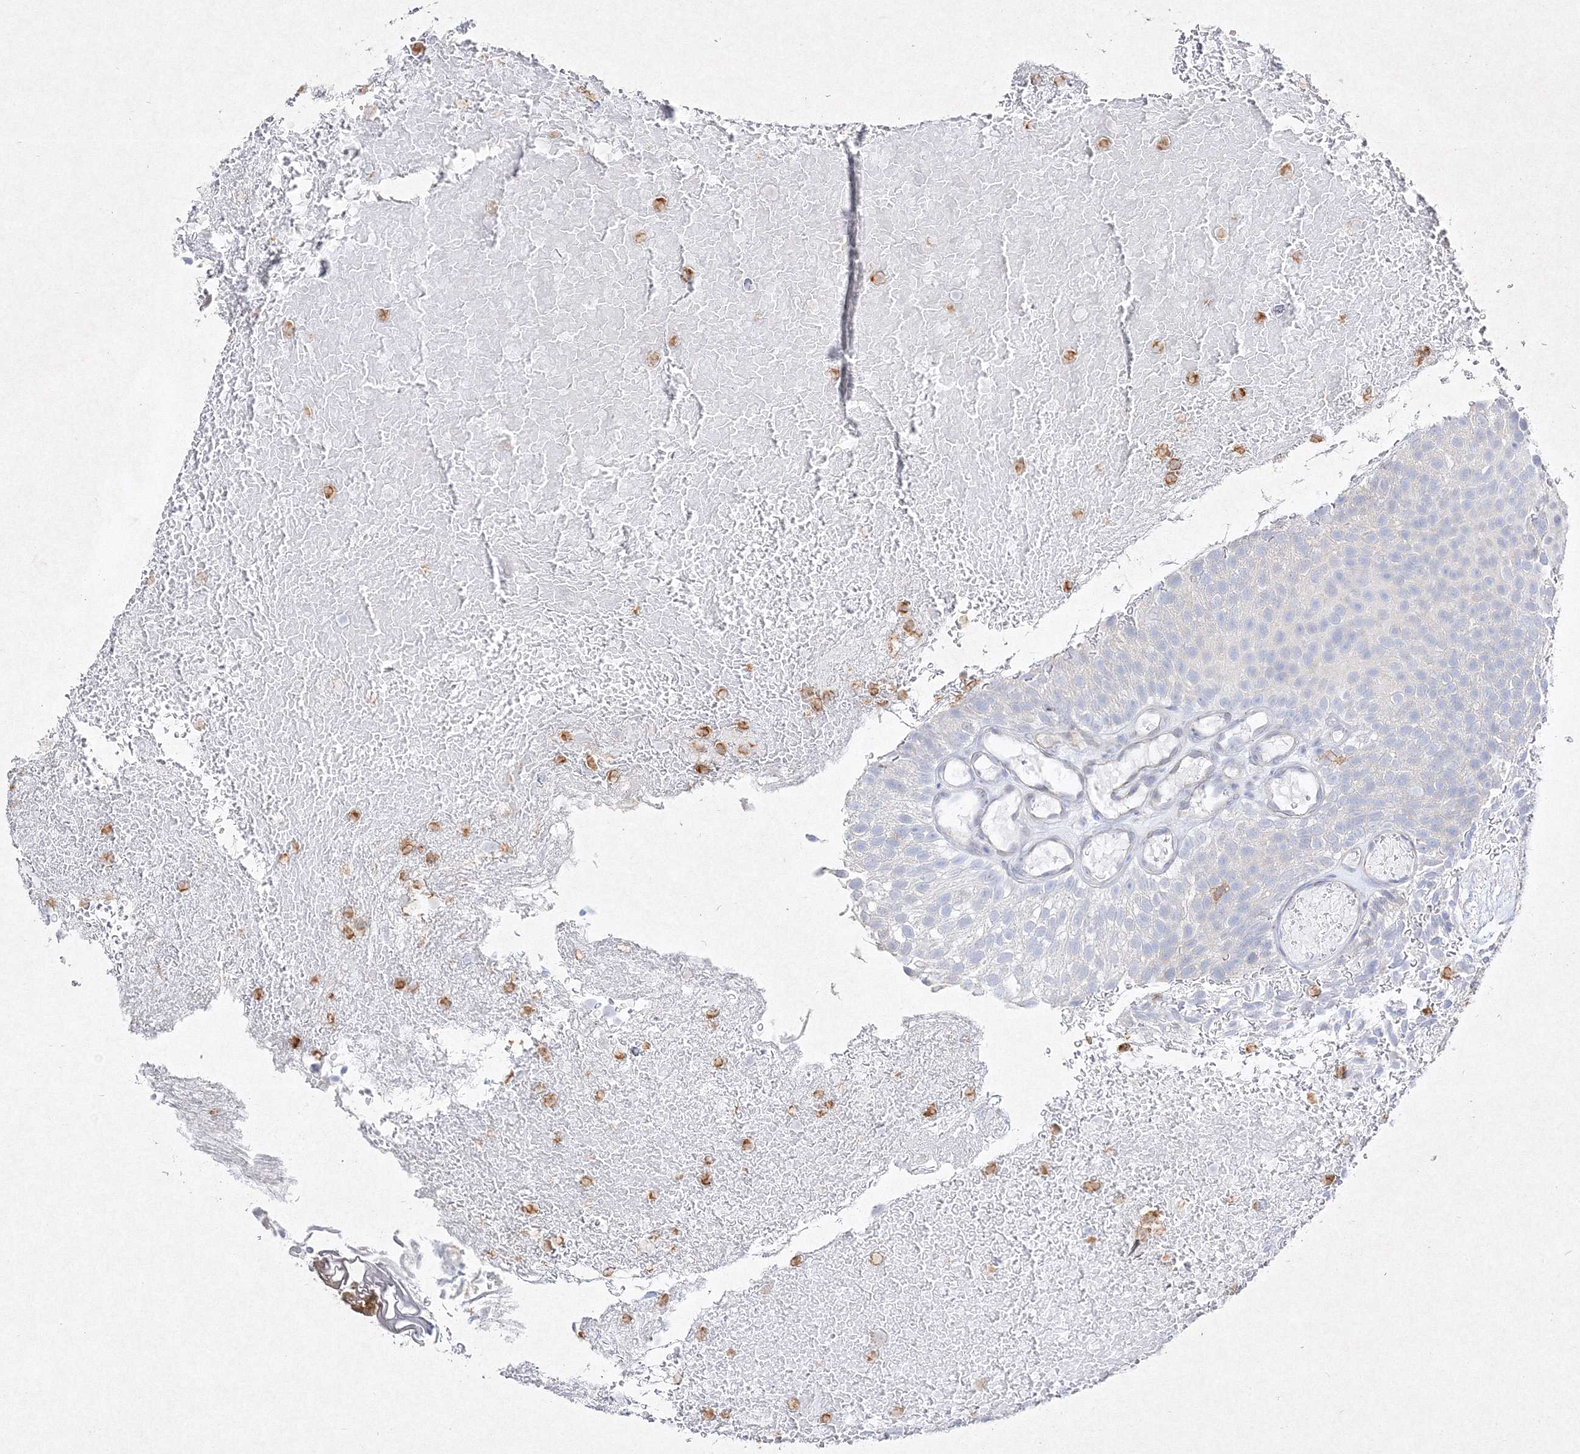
{"staining": {"intensity": "negative", "quantity": "none", "location": "none"}, "tissue": "urothelial cancer", "cell_type": "Tumor cells", "image_type": "cancer", "snomed": [{"axis": "morphology", "description": "Urothelial carcinoma, Low grade"}, {"axis": "topography", "description": "Urinary bladder"}], "caption": "High power microscopy photomicrograph of an IHC histopathology image of urothelial carcinoma (low-grade), revealing no significant positivity in tumor cells.", "gene": "HCST", "patient": {"sex": "male", "age": 78}}